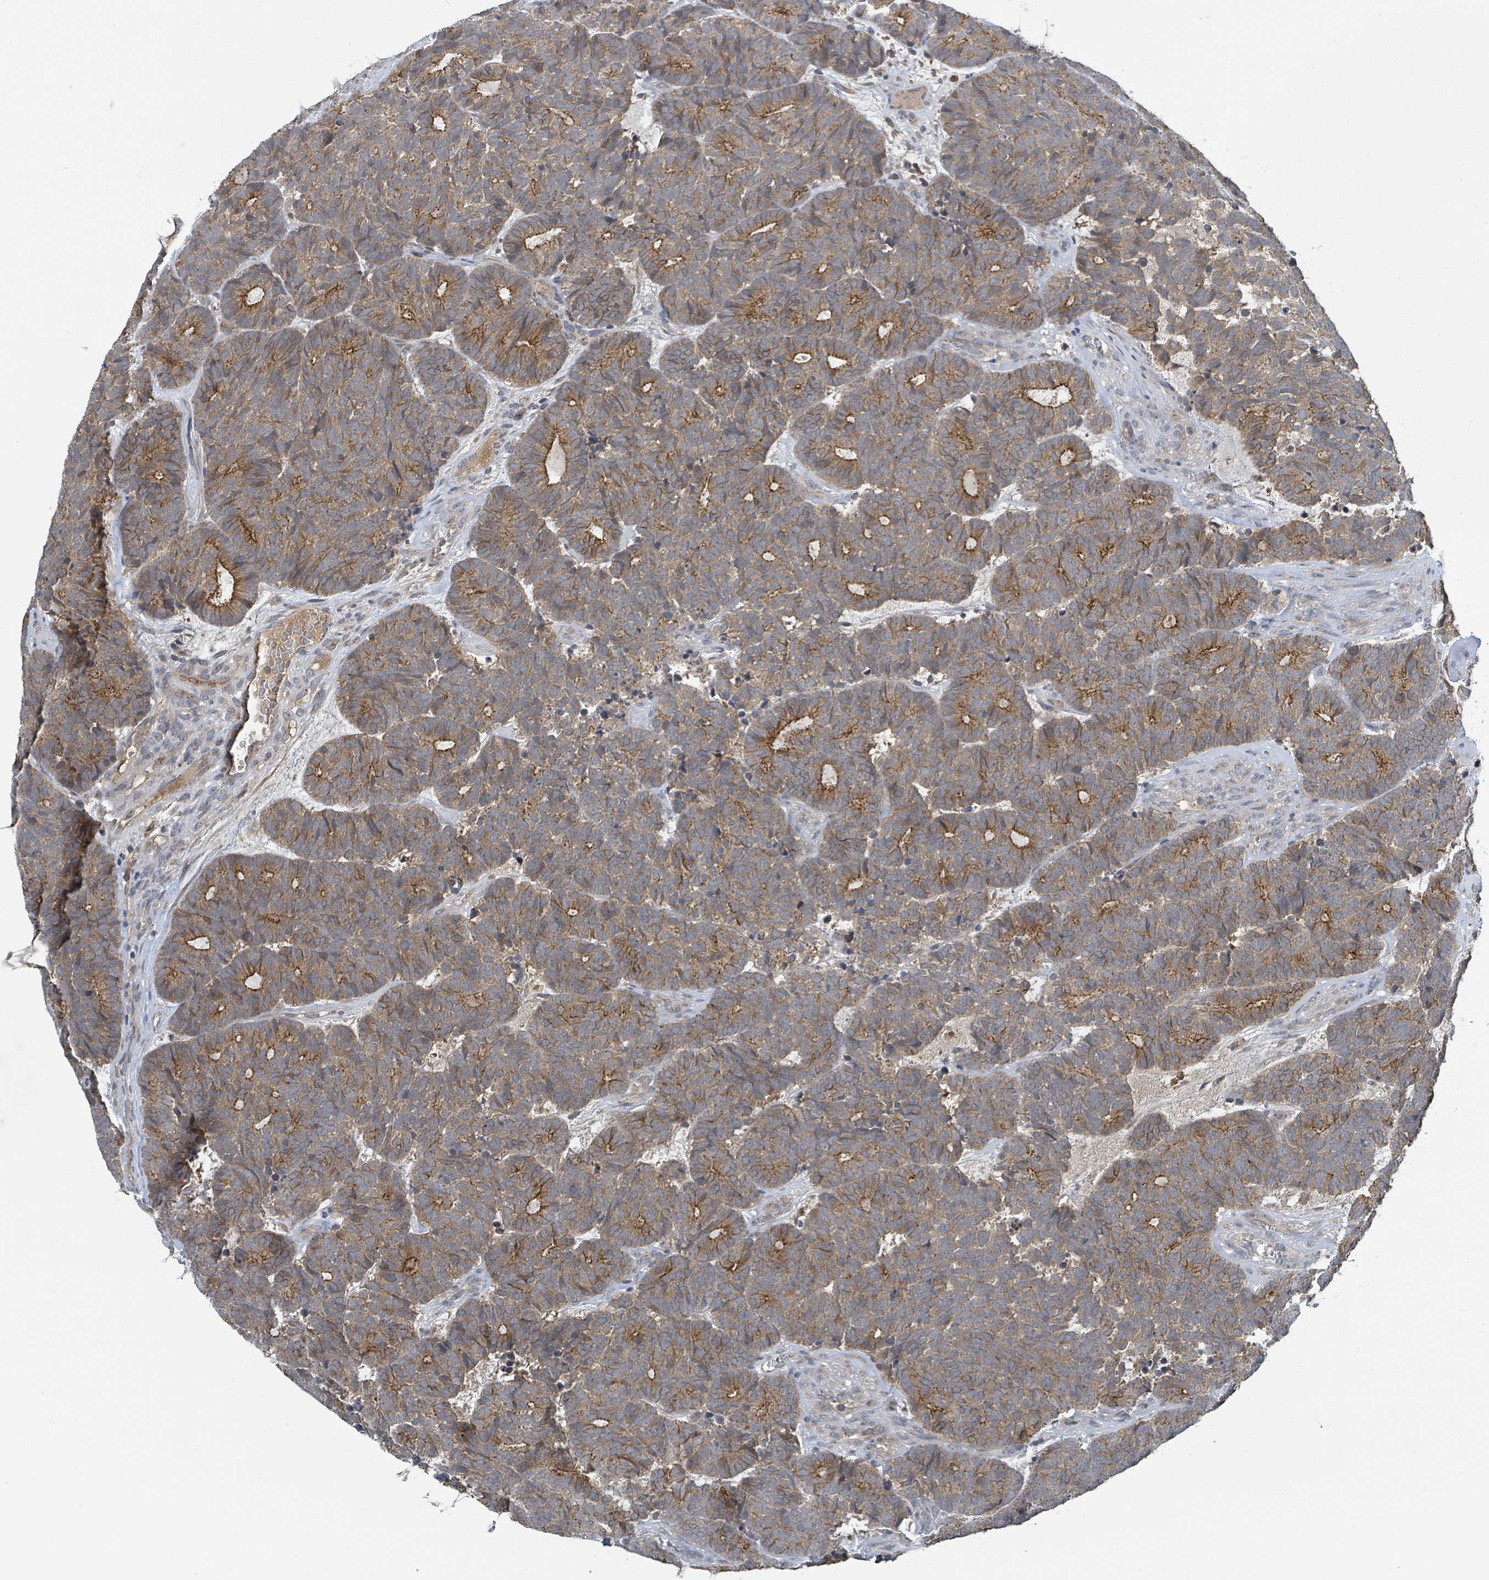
{"staining": {"intensity": "moderate", "quantity": "25%-75%", "location": "cytoplasmic/membranous"}, "tissue": "head and neck cancer", "cell_type": "Tumor cells", "image_type": "cancer", "snomed": [{"axis": "morphology", "description": "Adenocarcinoma, NOS"}, {"axis": "topography", "description": "Head-Neck"}], "caption": "The image reveals immunohistochemical staining of adenocarcinoma (head and neck). There is moderate cytoplasmic/membranous staining is identified in approximately 25%-75% of tumor cells.", "gene": "CCDC121", "patient": {"sex": "female", "age": 81}}